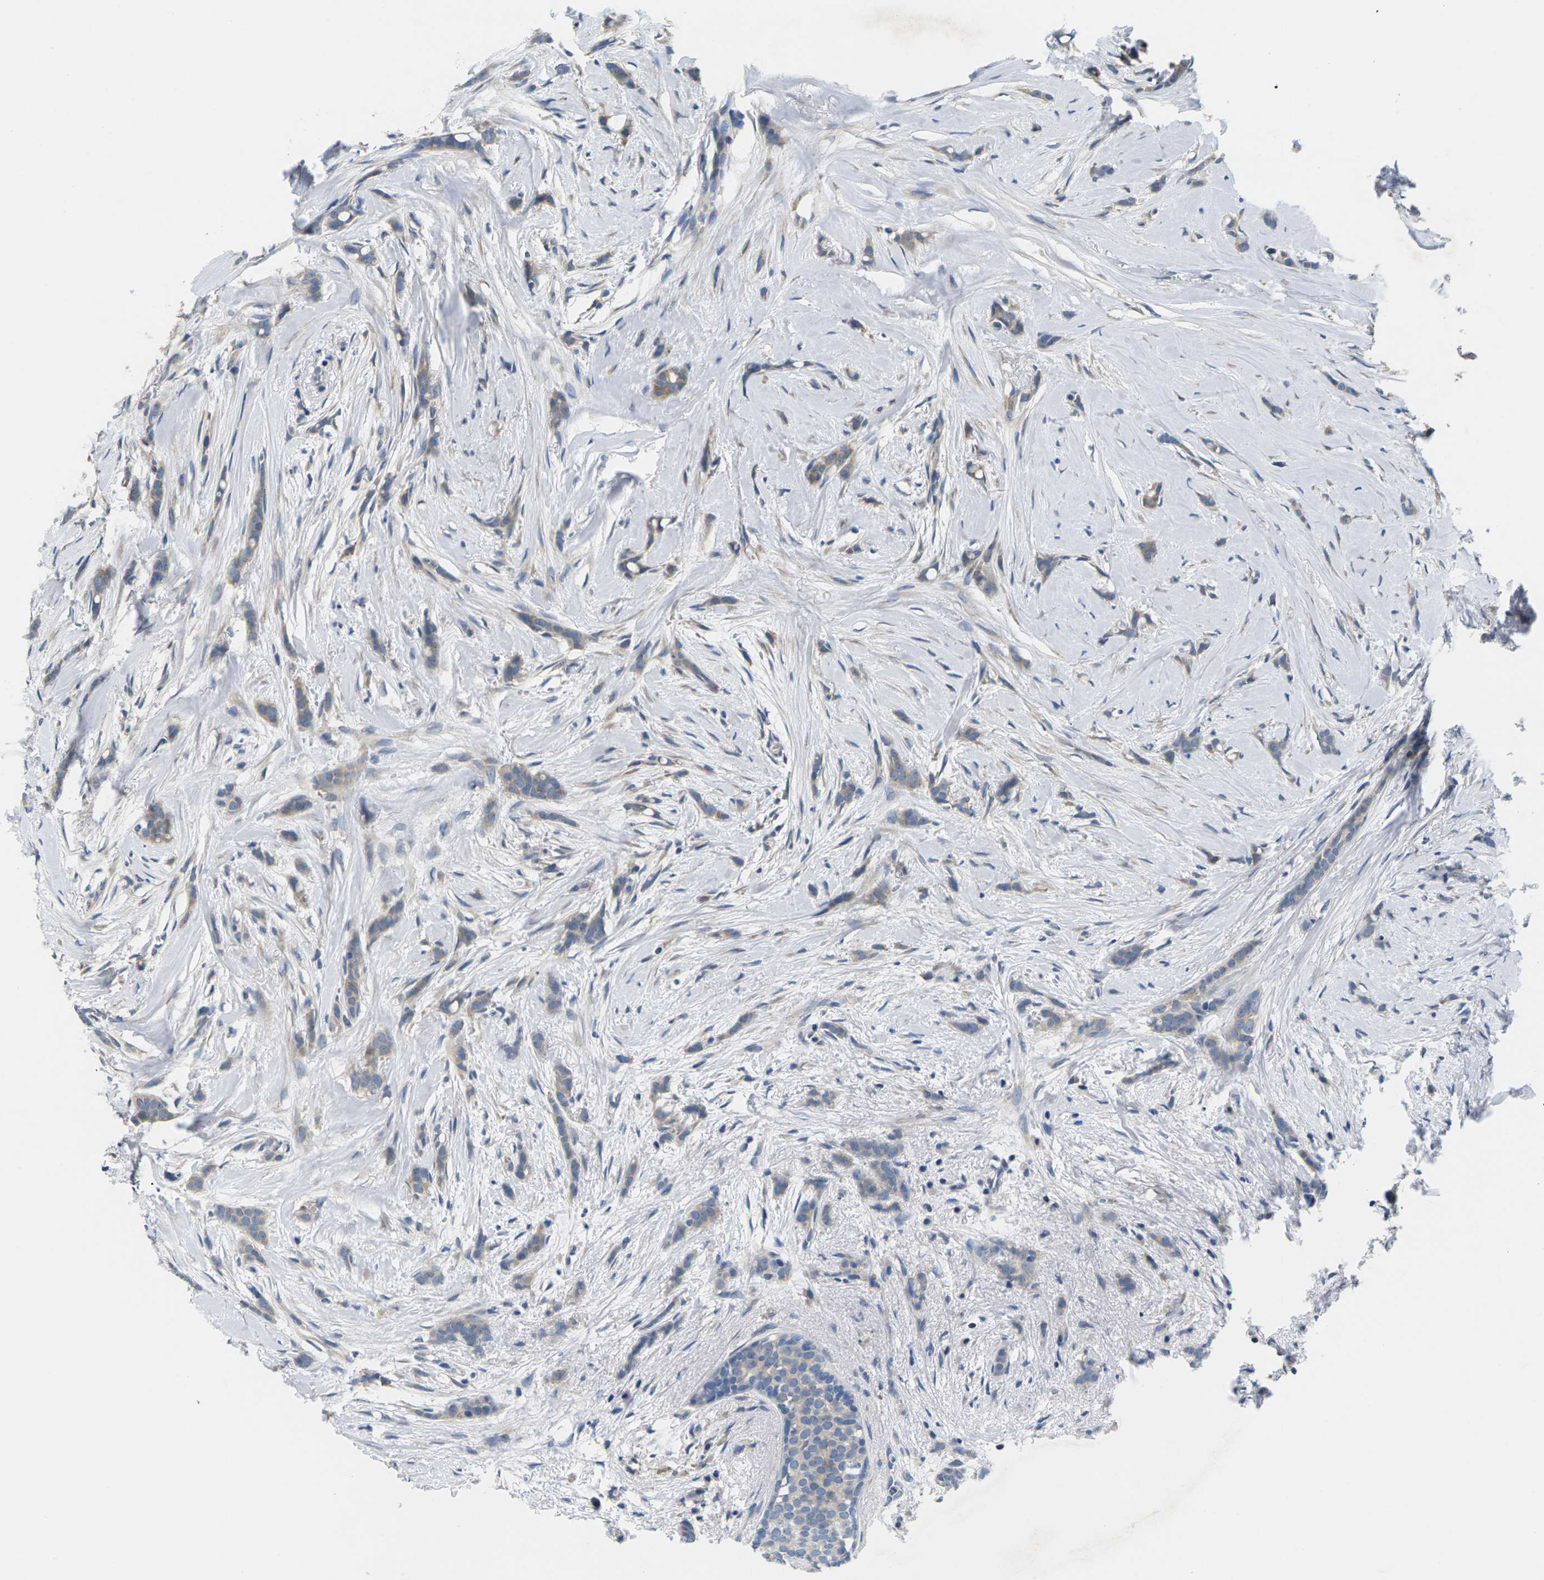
{"staining": {"intensity": "weak", "quantity": "25%-75%", "location": "cytoplasmic/membranous"}, "tissue": "breast cancer", "cell_type": "Tumor cells", "image_type": "cancer", "snomed": [{"axis": "morphology", "description": "Lobular carcinoma, in situ"}, {"axis": "morphology", "description": "Lobular carcinoma"}, {"axis": "topography", "description": "Breast"}], "caption": "DAB immunohistochemical staining of human lobular carcinoma in situ (breast) exhibits weak cytoplasmic/membranous protein expression in about 25%-75% of tumor cells. (brown staining indicates protein expression, while blue staining denotes nuclei).", "gene": "ERGIC3", "patient": {"sex": "female", "age": 41}}